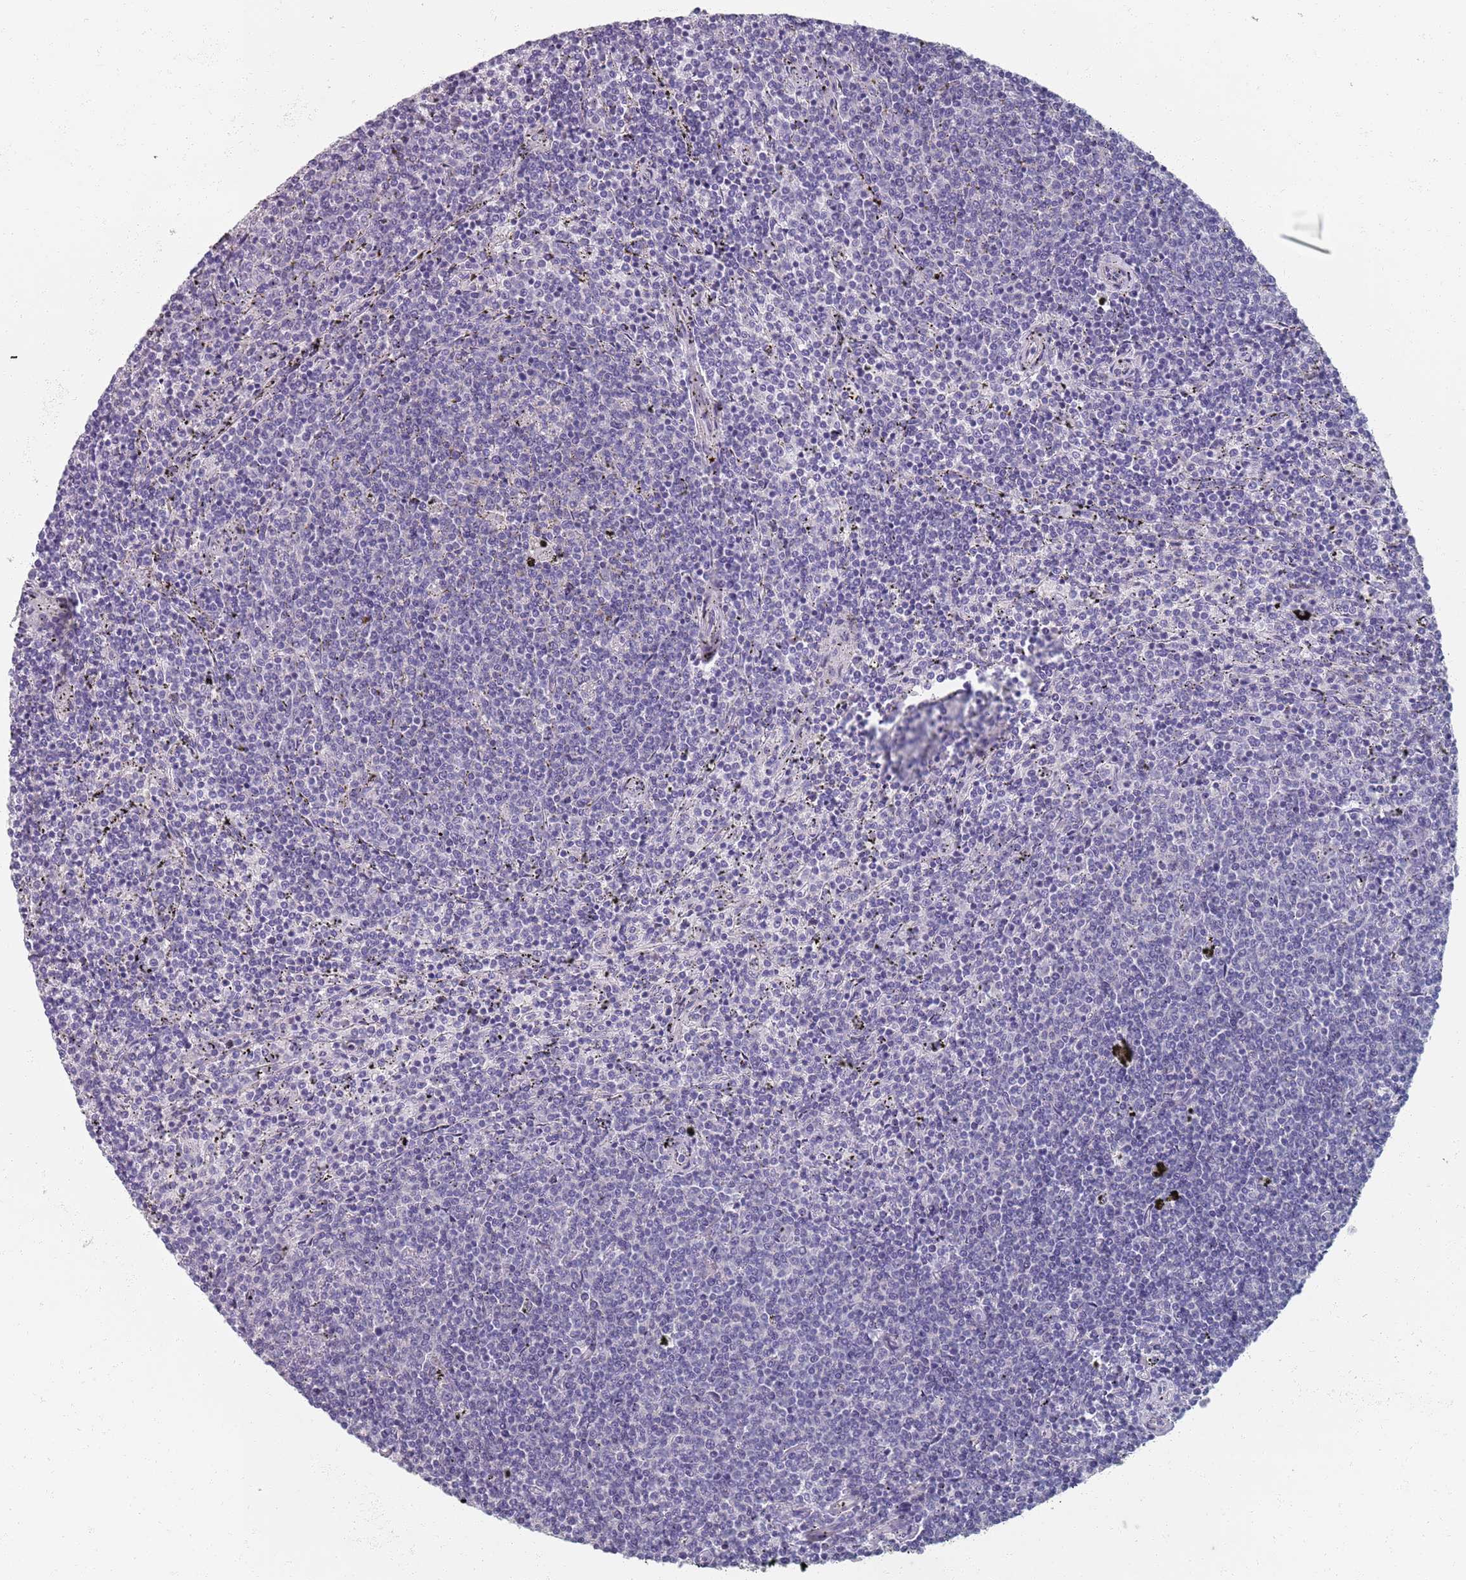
{"staining": {"intensity": "negative", "quantity": "none", "location": "none"}, "tissue": "lymphoma", "cell_type": "Tumor cells", "image_type": "cancer", "snomed": [{"axis": "morphology", "description": "Malignant lymphoma, non-Hodgkin's type, Low grade"}, {"axis": "topography", "description": "Spleen"}], "caption": "This is an immunohistochemistry (IHC) photomicrograph of lymphoma. There is no positivity in tumor cells.", "gene": "SAMD1", "patient": {"sex": "female", "age": 50}}